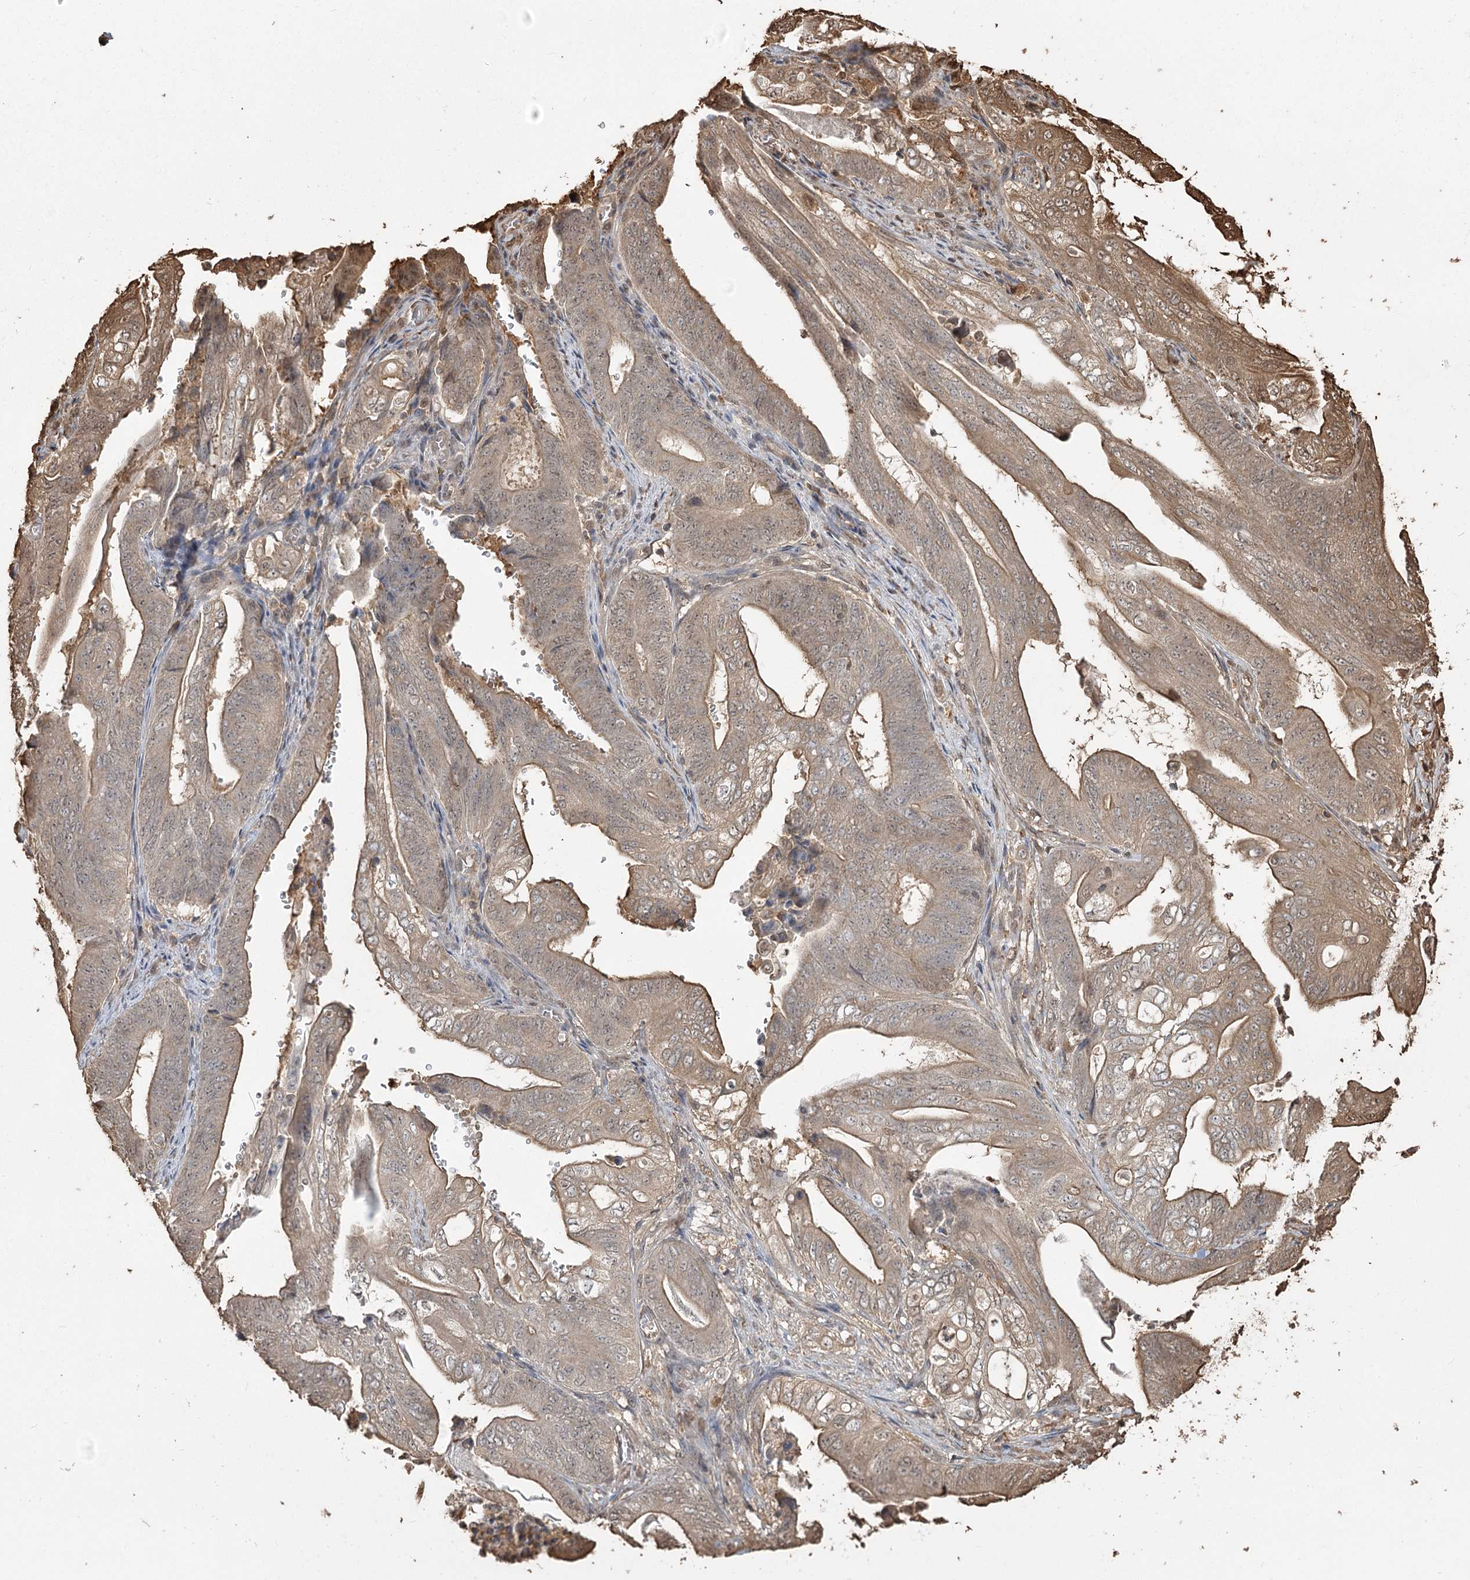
{"staining": {"intensity": "moderate", "quantity": ">75%", "location": "cytoplasmic/membranous,nuclear"}, "tissue": "stomach cancer", "cell_type": "Tumor cells", "image_type": "cancer", "snomed": [{"axis": "morphology", "description": "Adenocarcinoma, NOS"}, {"axis": "topography", "description": "Stomach"}], "caption": "An immunohistochemistry photomicrograph of tumor tissue is shown. Protein staining in brown shows moderate cytoplasmic/membranous and nuclear positivity in stomach cancer (adenocarcinoma) within tumor cells.", "gene": "PLCH1", "patient": {"sex": "female", "age": 73}}